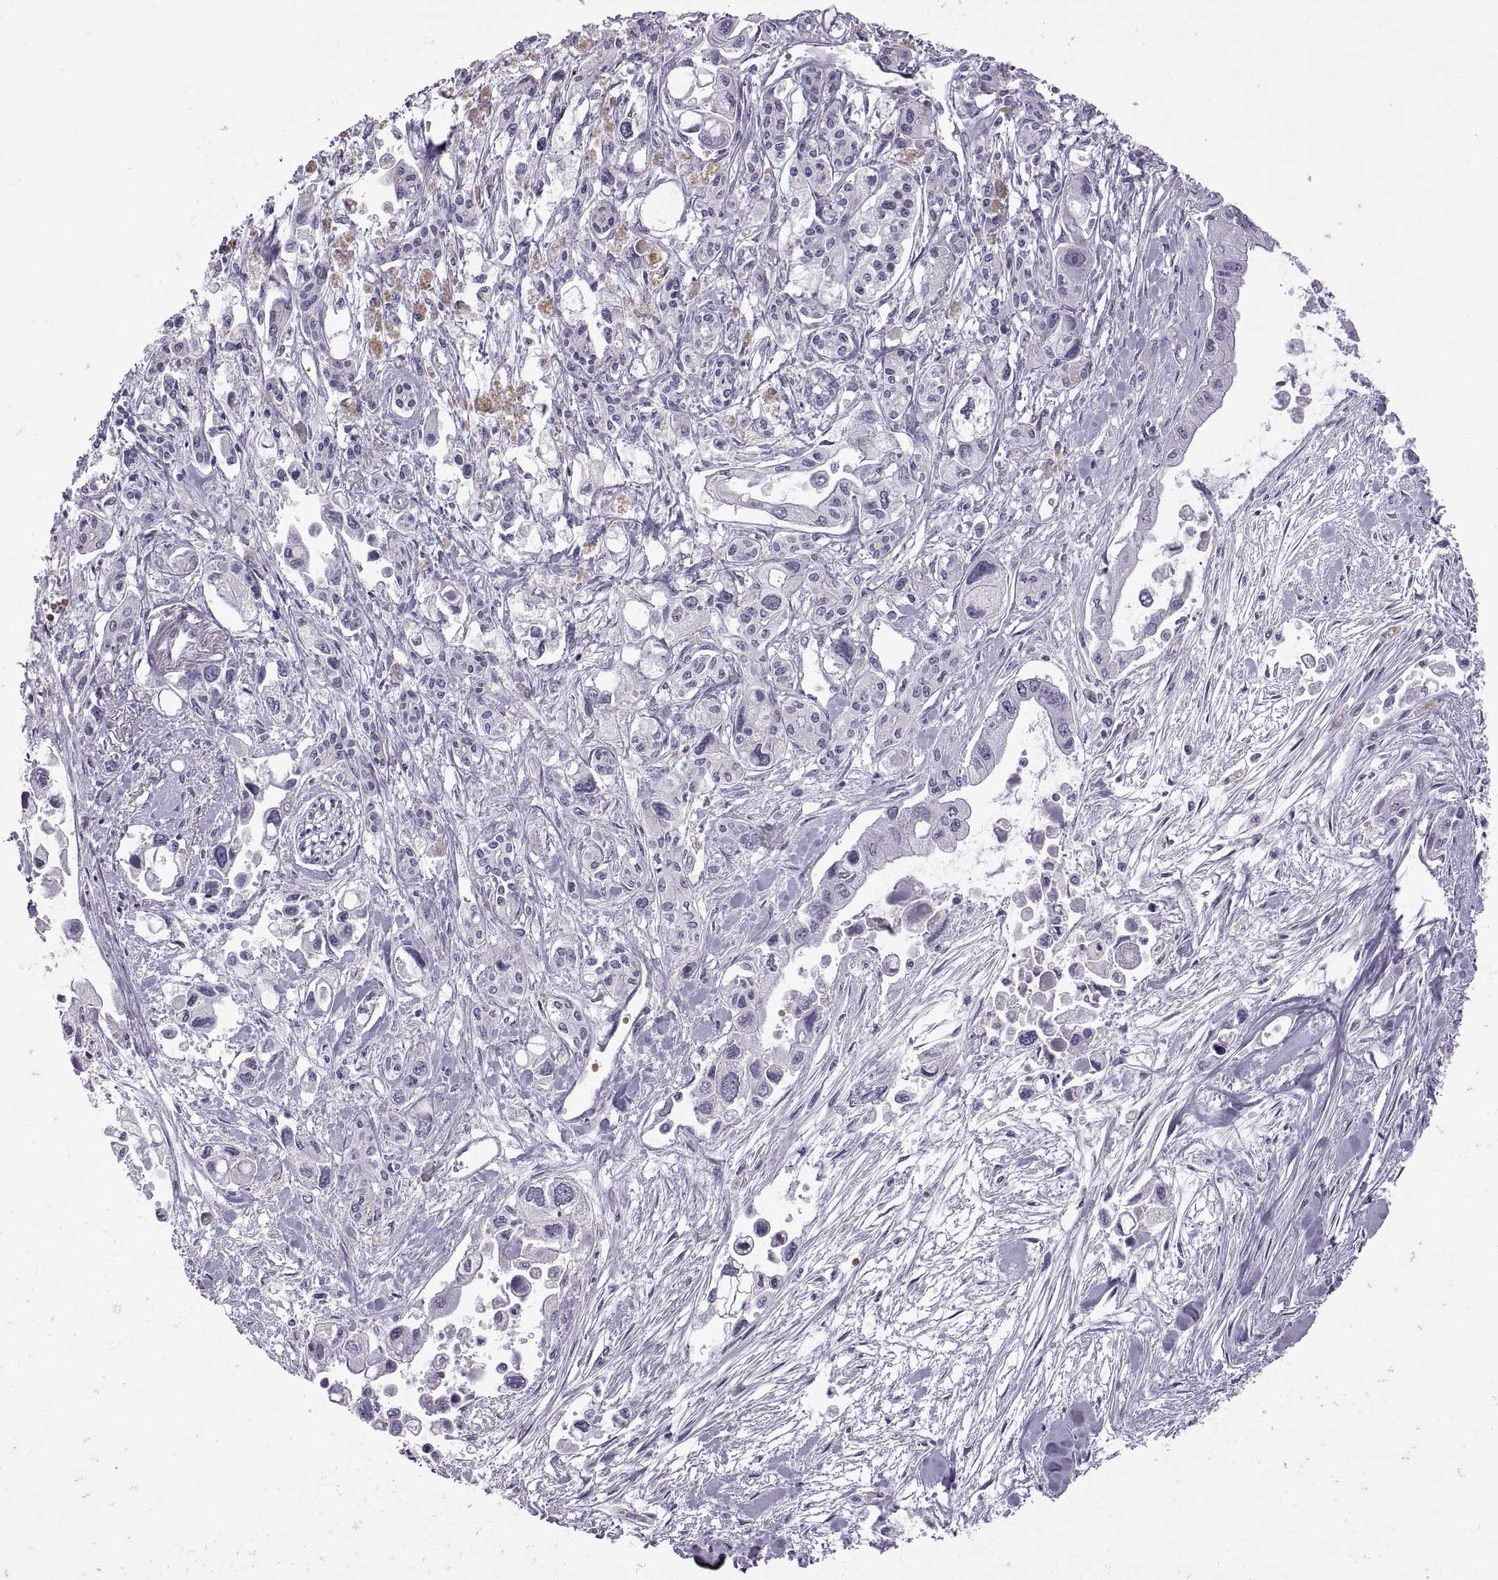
{"staining": {"intensity": "negative", "quantity": "none", "location": "none"}, "tissue": "pancreatic cancer", "cell_type": "Tumor cells", "image_type": "cancer", "snomed": [{"axis": "morphology", "description": "Adenocarcinoma, NOS"}, {"axis": "topography", "description": "Pancreas"}], "caption": "The photomicrograph demonstrates no significant expression in tumor cells of pancreatic cancer.", "gene": "MEIOC", "patient": {"sex": "female", "age": 61}}